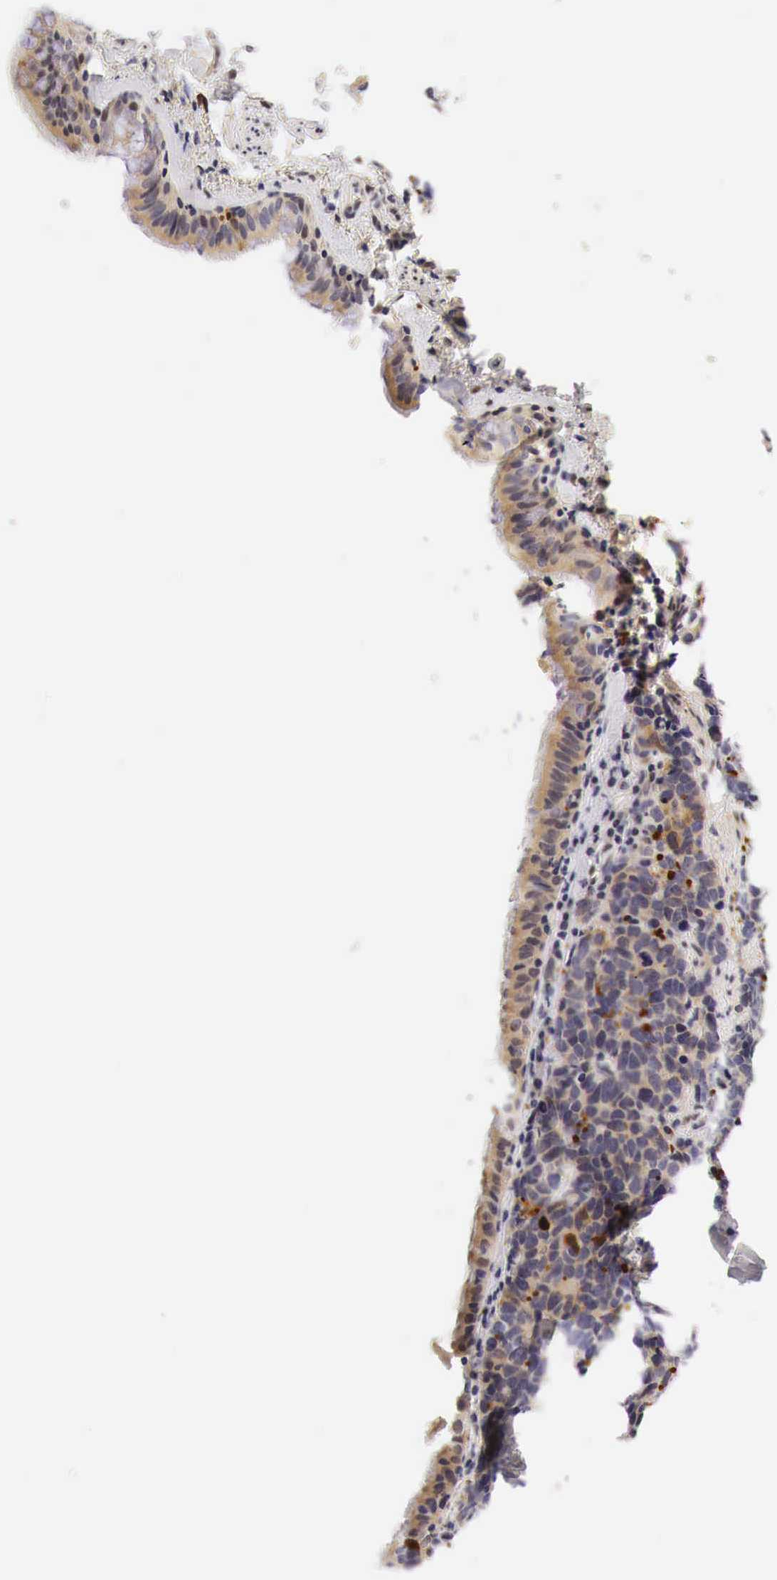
{"staining": {"intensity": "negative", "quantity": "none", "location": "none"}, "tissue": "lung cancer", "cell_type": "Tumor cells", "image_type": "cancer", "snomed": [{"axis": "morphology", "description": "Neoplasm, malignant, NOS"}, {"axis": "topography", "description": "Lung"}], "caption": "Immunohistochemistry (IHC) of human lung neoplasm (malignant) shows no expression in tumor cells.", "gene": "CASP3", "patient": {"sex": "female", "age": 75}}